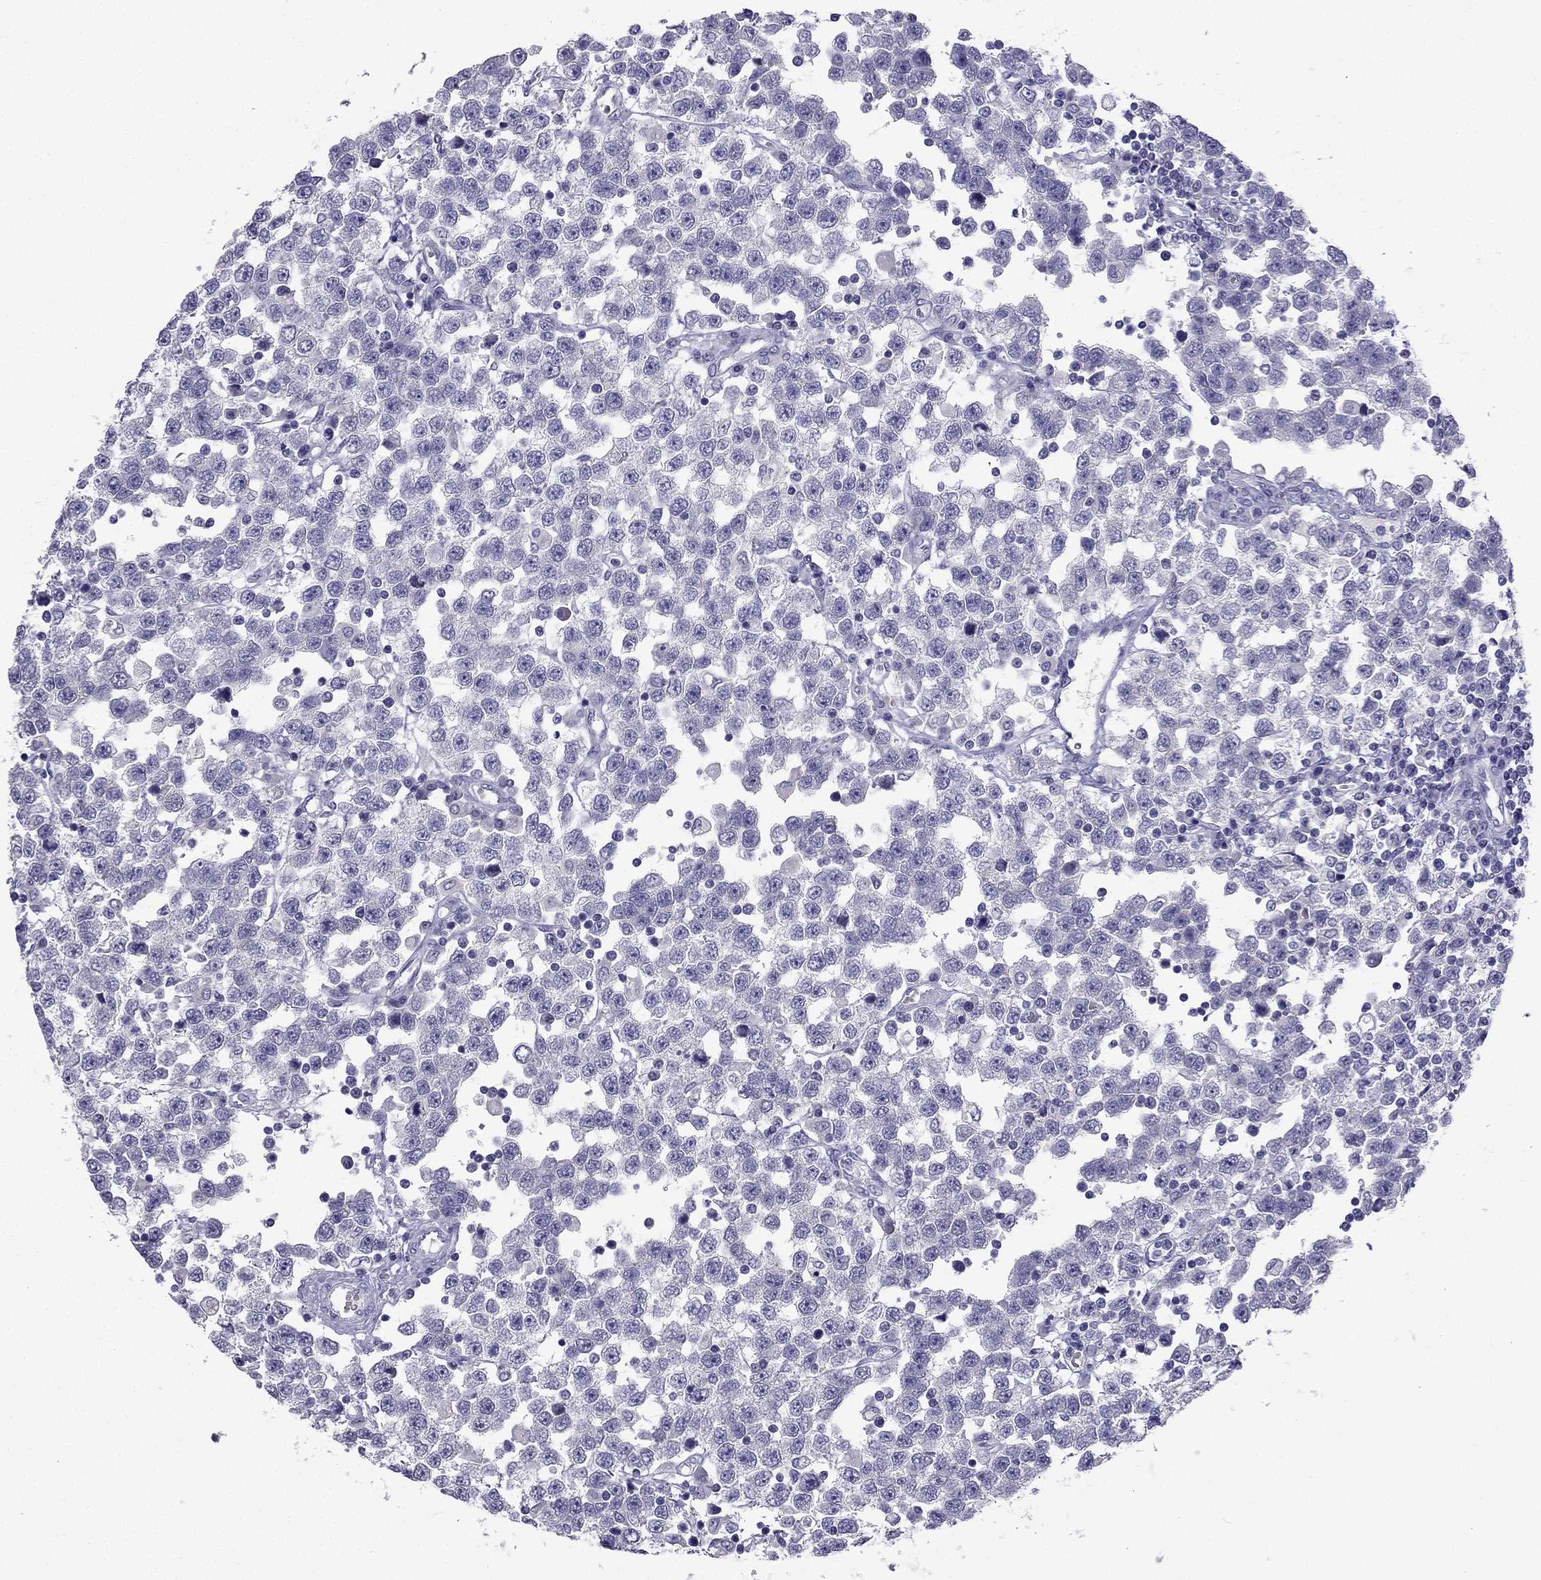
{"staining": {"intensity": "negative", "quantity": "none", "location": "none"}, "tissue": "testis cancer", "cell_type": "Tumor cells", "image_type": "cancer", "snomed": [{"axis": "morphology", "description": "Seminoma, NOS"}, {"axis": "topography", "description": "Testis"}], "caption": "IHC histopathology image of seminoma (testis) stained for a protein (brown), which shows no expression in tumor cells. (DAB (3,3'-diaminobenzidine) IHC visualized using brightfield microscopy, high magnification).", "gene": "NPTX1", "patient": {"sex": "male", "age": 34}}